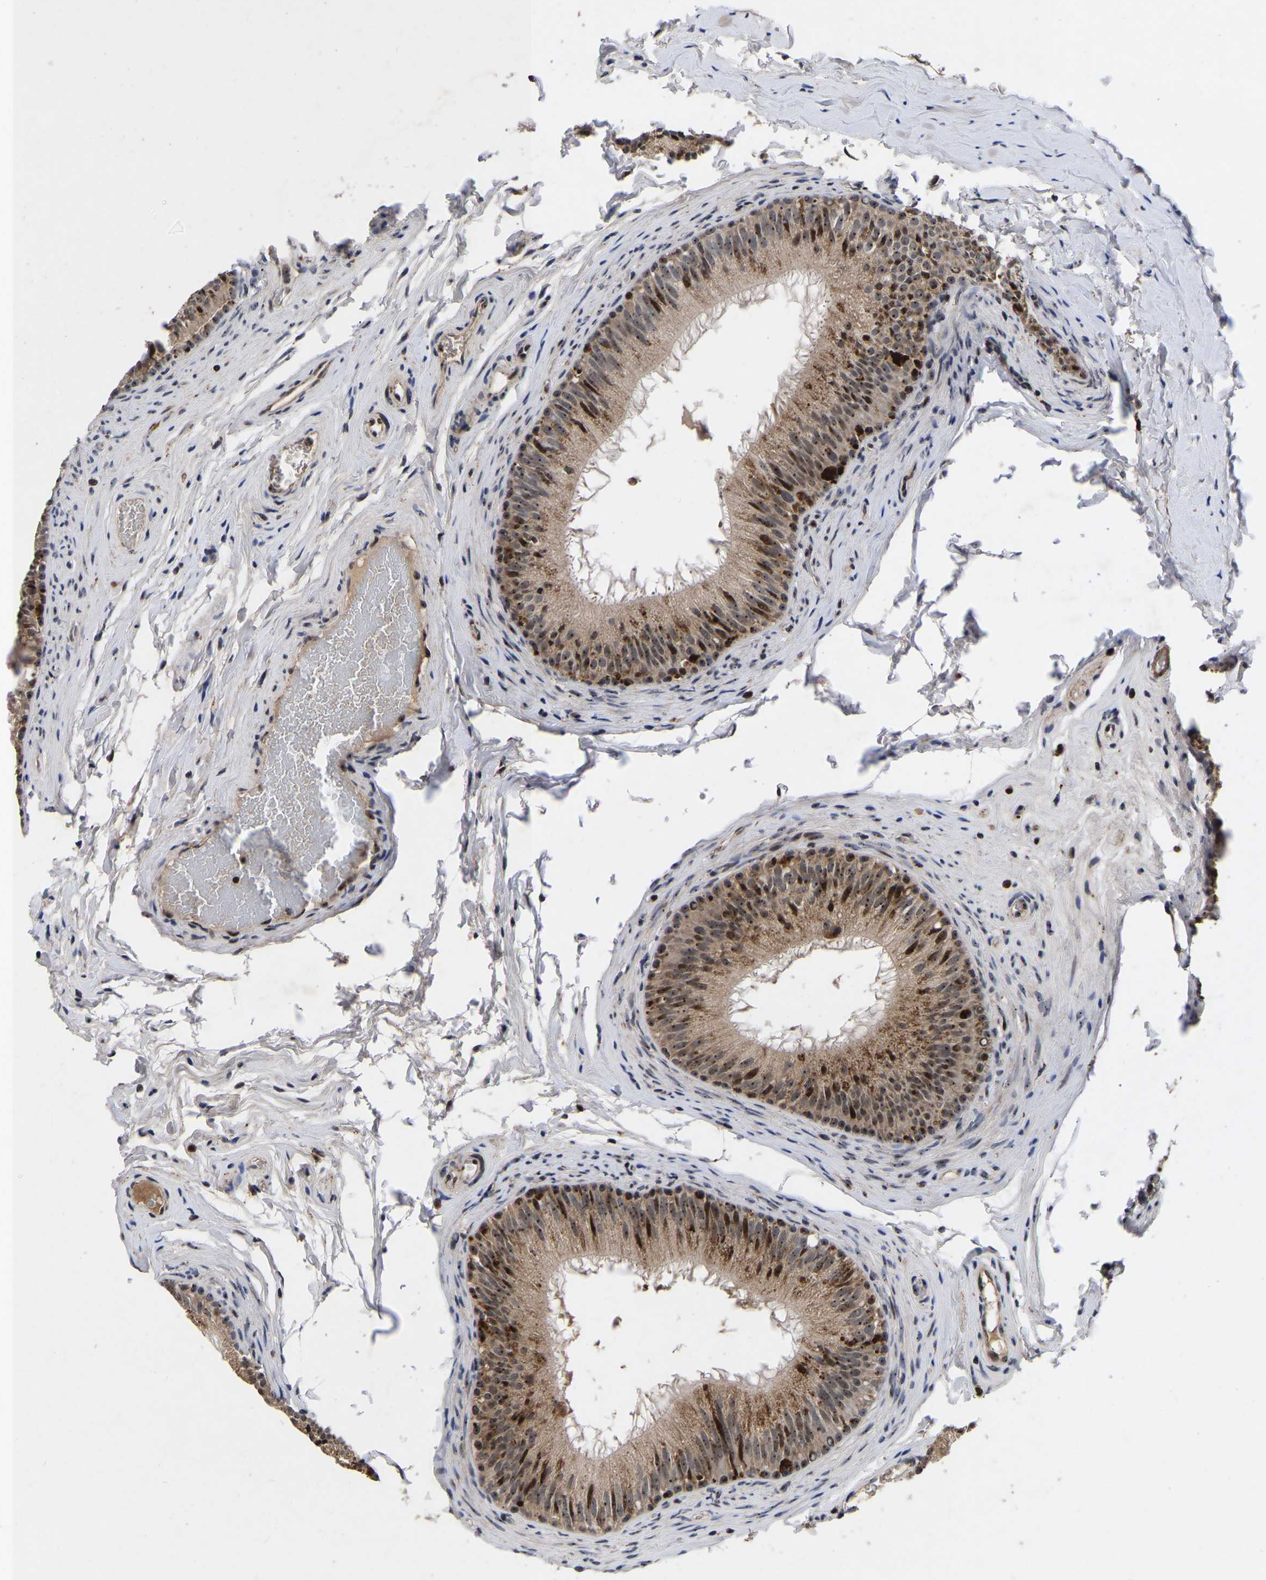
{"staining": {"intensity": "strong", "quantity": ">75%", "location": "cytoplasmic/membranous,nuclear"}, "tissue": "epididymis", "cell_type": "Glandular cells", "image_type": "normal", "snomed": [{"axis": "morphology", "description": "Normal tissue, NOS"}, {"axis": "topography", "description": "Testis"}, {"axis": "topography", "description": "Epididymis"}], "caption": "Protein staining of unremarkable epididymis shows strong cytoplasmic/membranous,nuclear staining in approximately >75% of glandular cells.", "gene": "JUNB", "patient": {"sex": "male", "age": 36}}